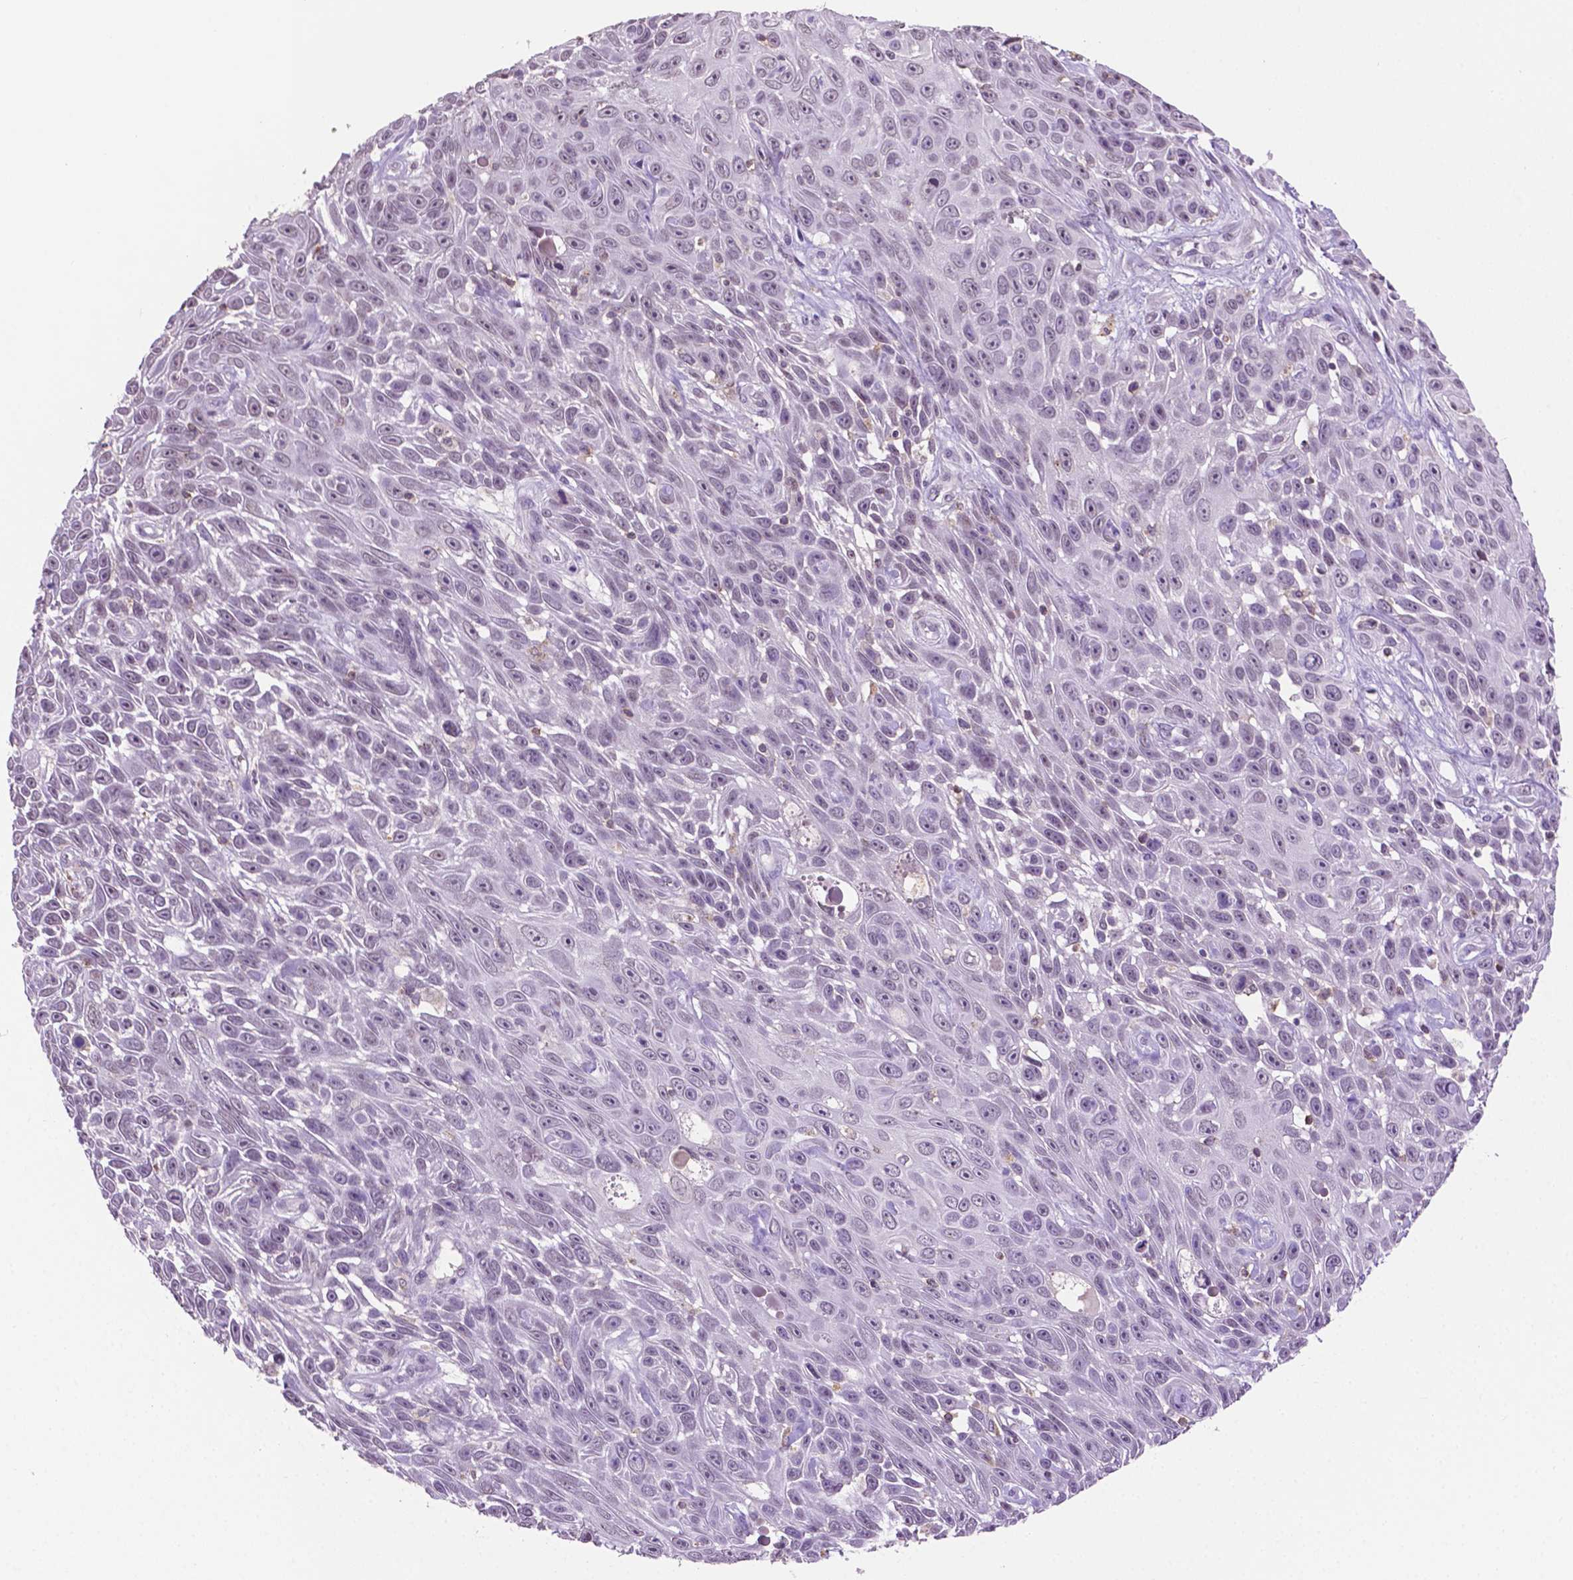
{"staining": {"intensity": "negative", "quantity": "none", "location": "none"}, "tissue": "skin cancer", "cell_type": "Tumor cells", "image_type": "cancer", "snomed": [{"axis": "morphology", "description": "Squamous cell carcinoma, NOS"}, {"axis": "topography", "description": "Skin"}], "caption": "DAB (3,3'-diaminobenzidine) immunohistochemical staining of skin cancer displays no significant positivity in tumor cells. (DAB immunohistochemistry visualized using brightfield microscopy, high magnification).", "gene": "PTPN6", "patient": {"sex": "male", "age": 82}}